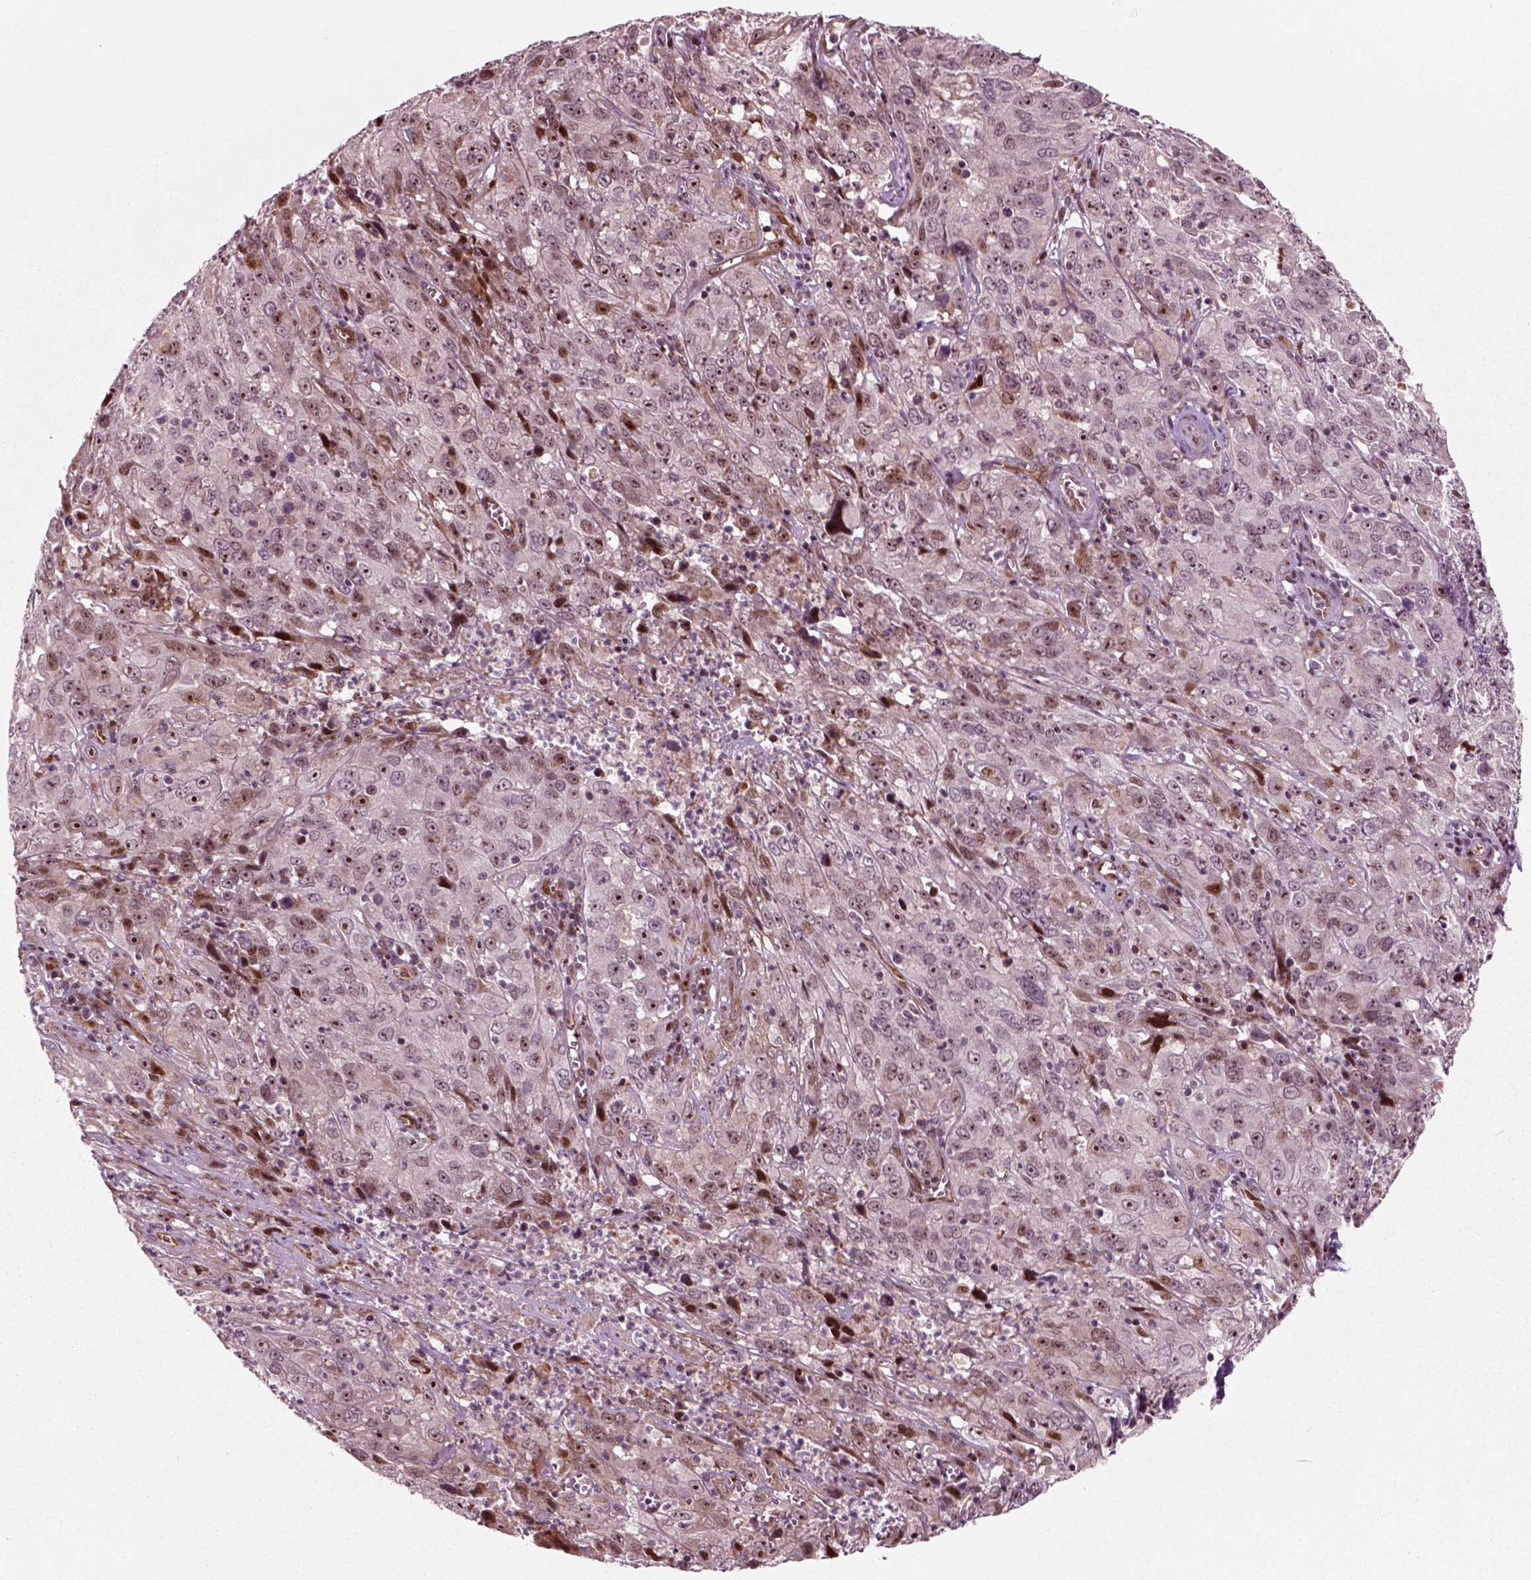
{"staining": {"intensity": "moderate", "quantity": "<25%", "location": "nuclear"}, "tissue": "cervical cancer", "cell_type": "Tumor cells", "image_type": "cancer", "snomed": [{"axis": "morphology", "description": "Squamous cell carcinoma, NOS"}, {"axis": "topography", "description": "Cervix"}], "caption": "Brown immunohistochemical staining in human cervical cancer displays moderate nuclear staining in approximately <25% of tumor cells. (DAB (3,3'-diaminobenzidine) = brown stain, brightfield microscopy at high magnification).", "gene": "CDC14A", "patient": {"sex": "female", "age": 32}}